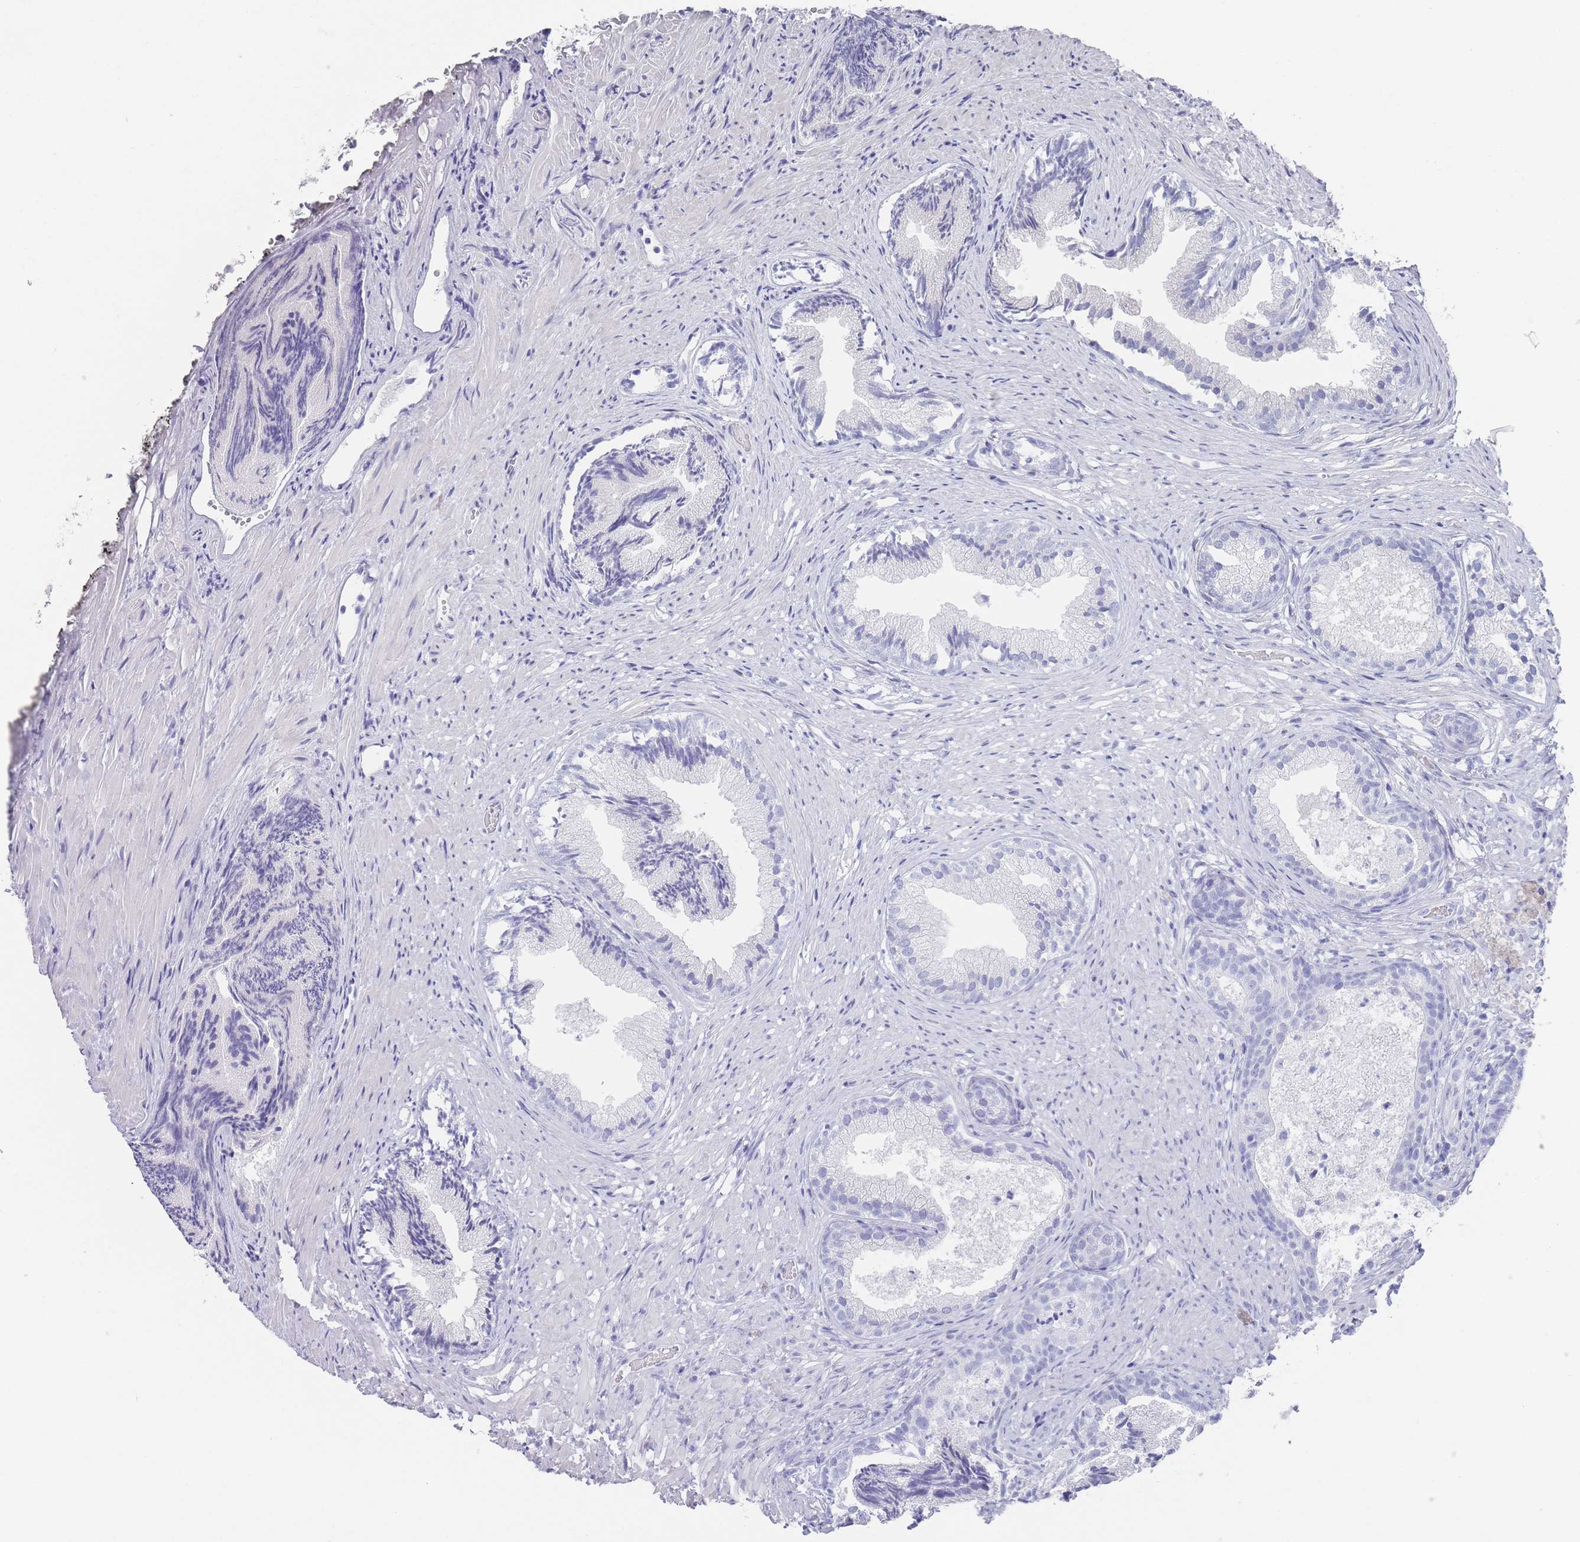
{"staining": {"intensity": "negative", "quantity": "none", "location": "none"}, "tissue": "prostate", "cell_type": "Glandular cells", "image_type": "normal", "snomed": [{"axis": "morphology", "description": "Normal tissue, NOS"}, {"axis": "topography", "description": "Prostate"}], "caption": "Immunohistochemistry (IHC) micrograph of benign prostate: prostate stained with DAB reveals no significant protein staining in glandular cells.", "gene": "RAB2B", "patient": {"sex": "male", "age": 76}}